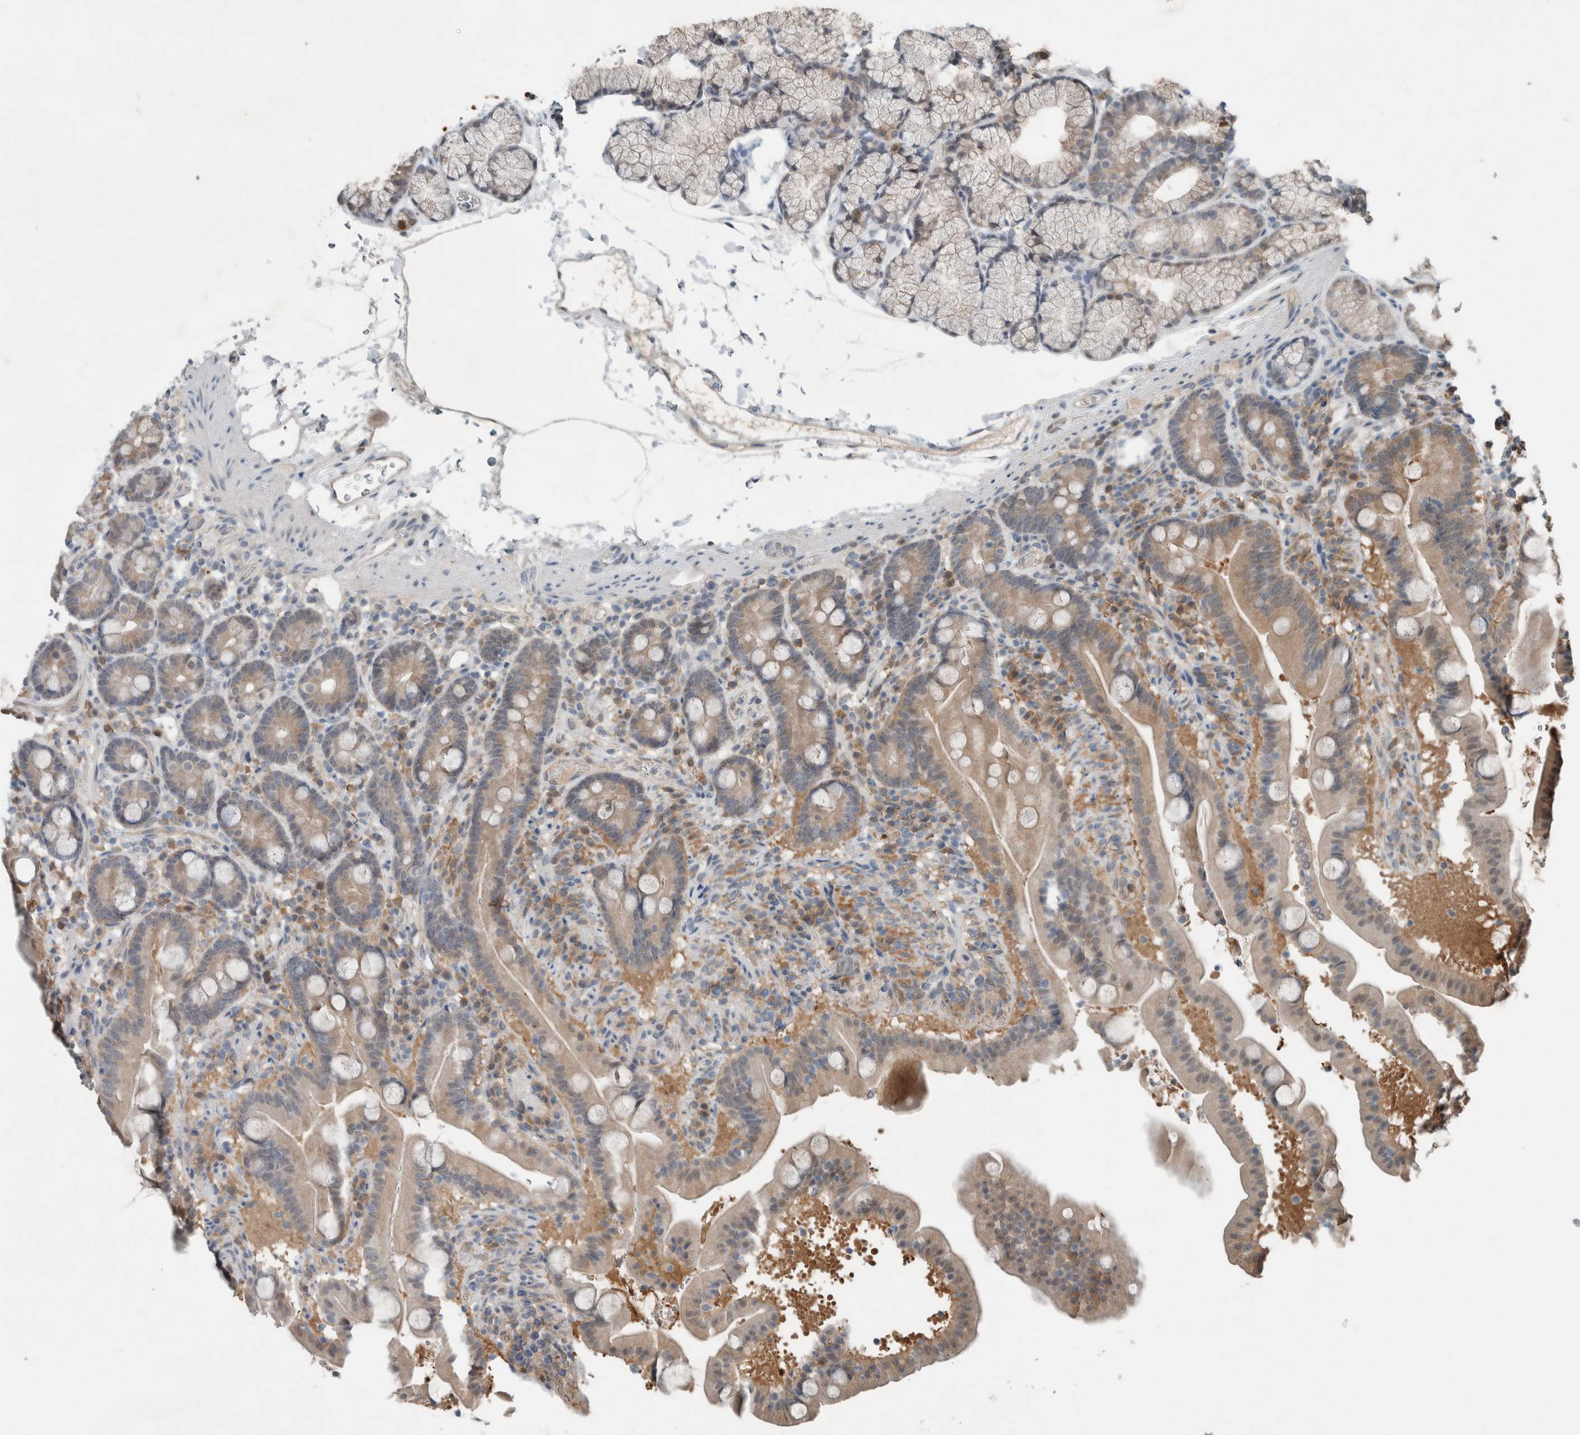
{"staining": {"intensity": "weak", "quantity": ">75%", "location": "cytoplasmic/membranous"}, "tissue": "duodenum", "cell_type": "Glandular cells", "image_type": "normal", "snomed": [{"axis": "morphology", "description": "Normal tissue, NOS"}, {"axis": "topography", "description": "Duodenum"}], "caption": "Immunohistochemical staining of normal duodenum reveals >75% levels of weak cytoplasmic/membranous protein staining in approximately >75% of glandular cells. The staining is performed using DAB (3,3'-diaminobenzidine) brown chromogen to label protein expression. The nuclei are counter-stained blue using hematoxylin.", "gene": "ENSG00000285245", "patient": {"sex": "male", "age": 54}}